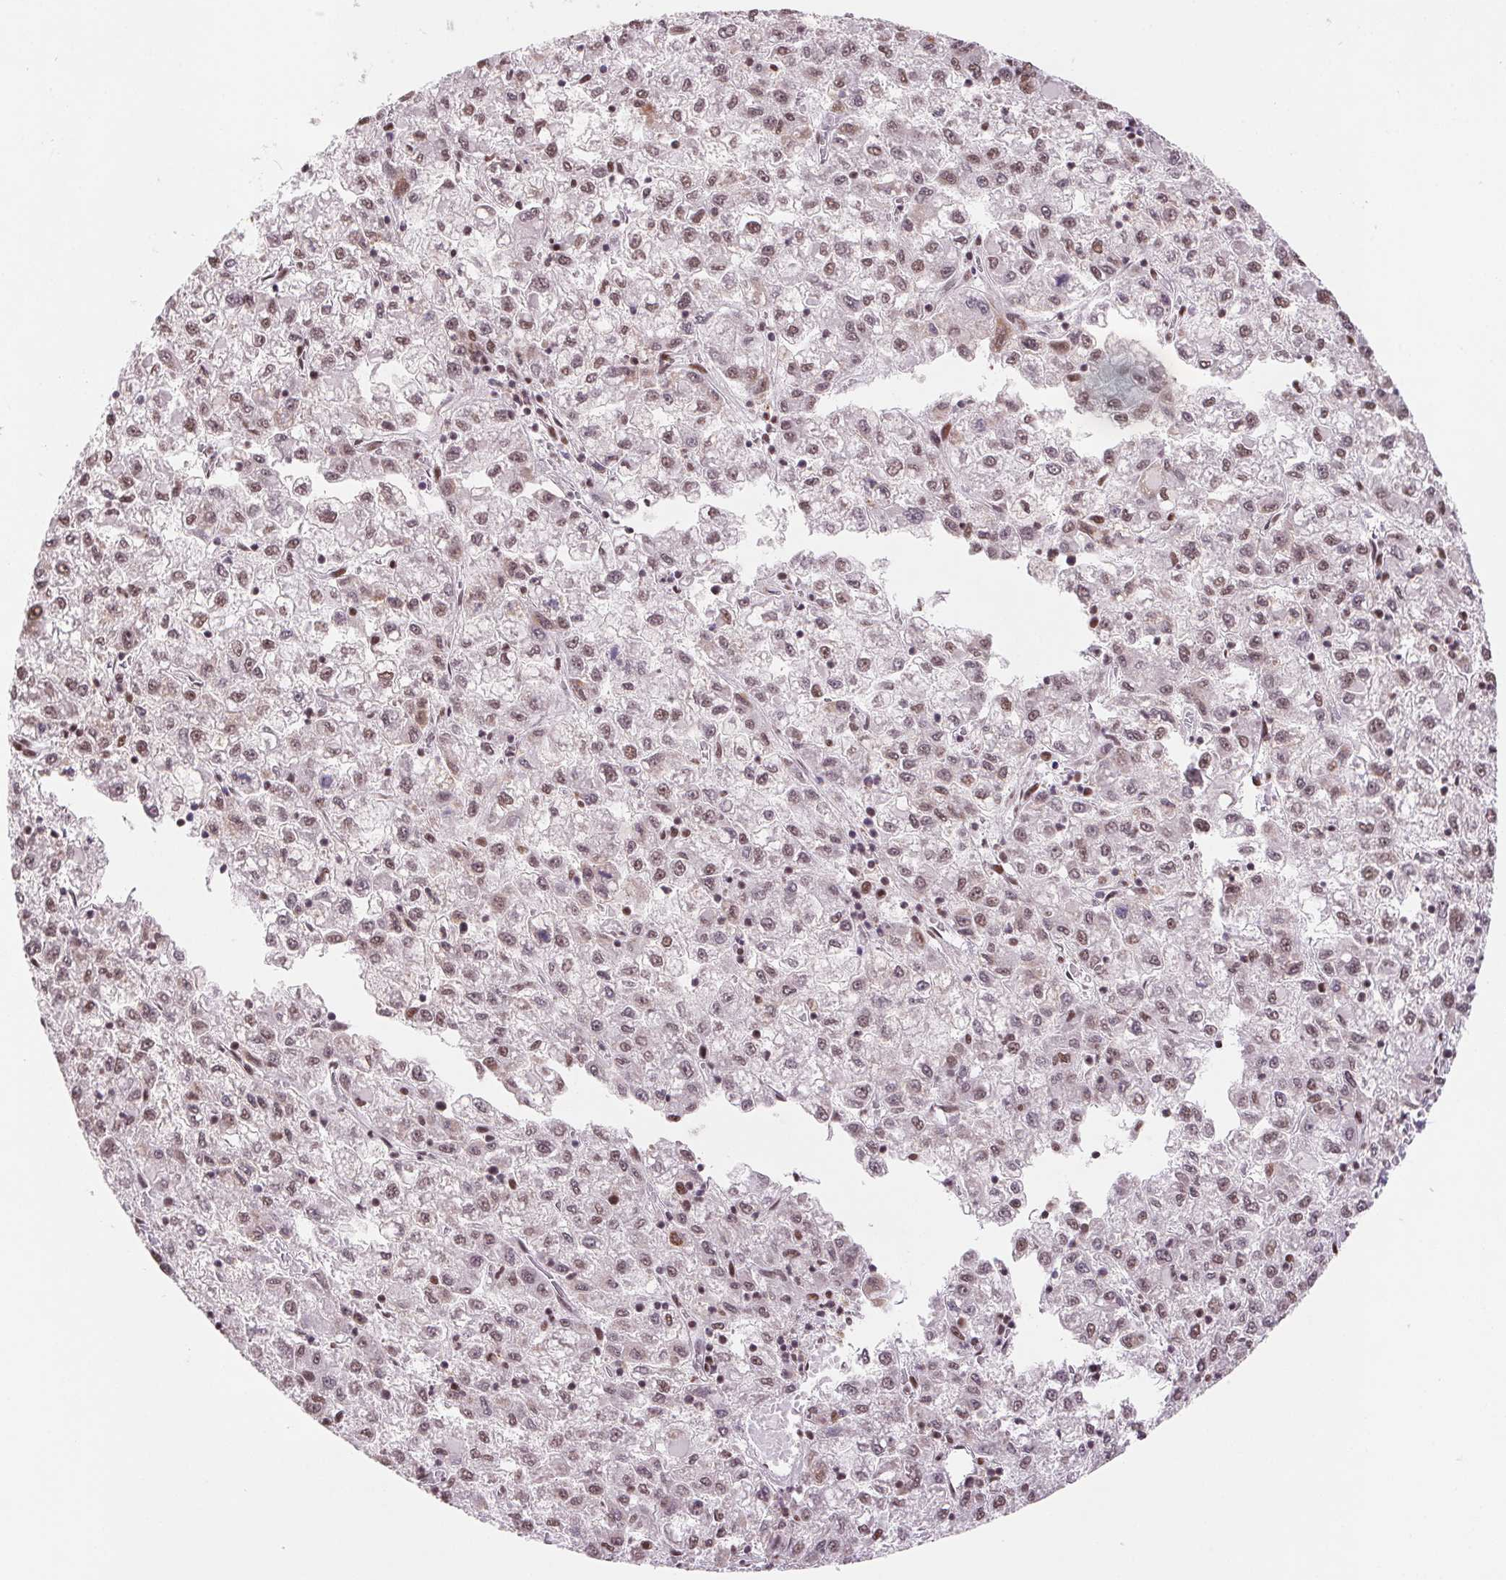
{"staining": {"intensity": "weak", "quantity": ">75%", "location": "nuclear"}, "tissue": "liver cancer", "cell_type": "Tumor cells", "image_type": "cancer", "snomed": [{"axis": "morphology", "description": "Carcinoma, Hepatocellular, NOS"}, {"axis": "topography", "description": "Liver"}], "caption": "Weak nuclear protein staining is seen in about >75% of tumor cells in liver hepatocellular carcinoma.", "gene": "SNRPG", "patient": {"sex": "male", "age": 40}}